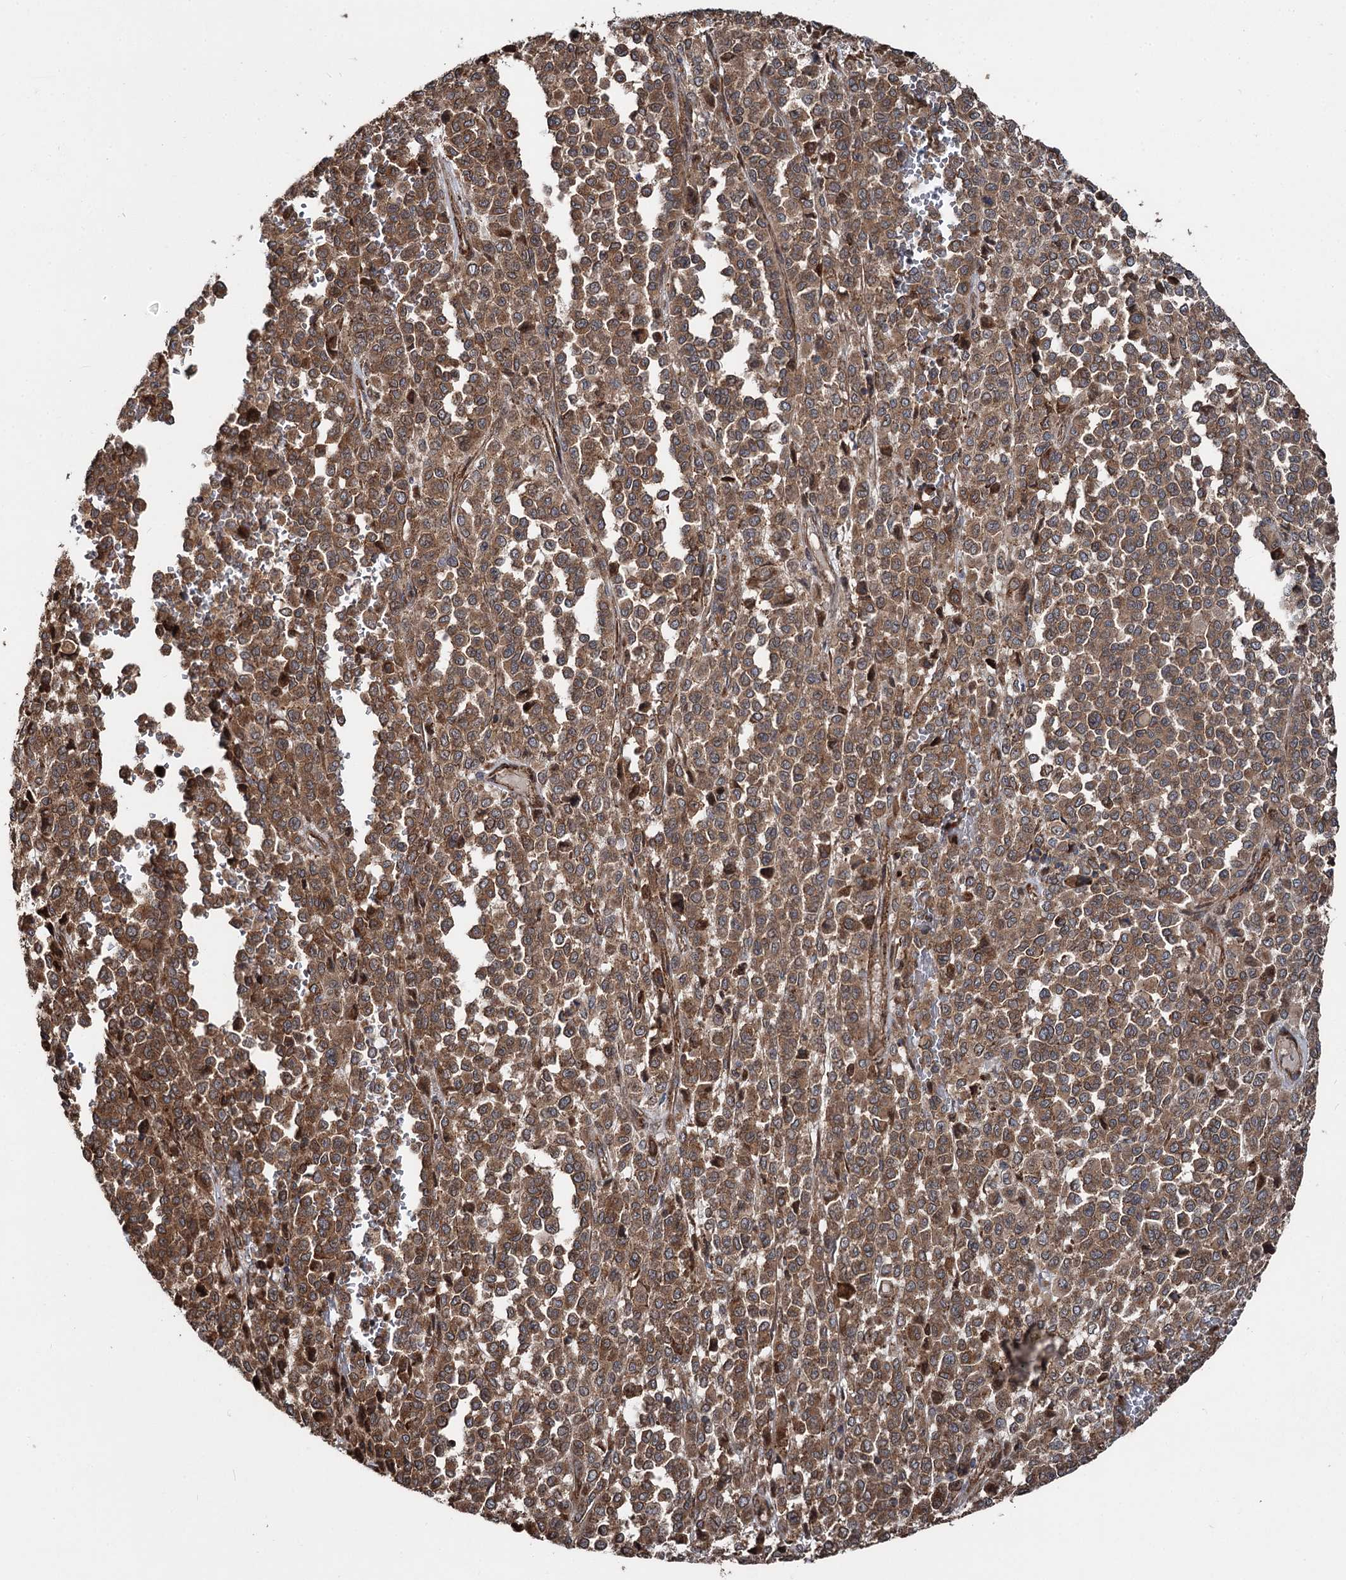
{"staining": {"intensity": "moderate", "quantity": ">75%", "location": "cytoplasmic/membranous"}, "tissue": "melanoma", "cell_type": "Tumor cells", "image_type": "cancer", "snomed": [{"axis": "morphology", "description": "Malignant melanoma, Metastatic site"}, {"axis": "topography", "description": "Pancreas"}], "caption": "Protein expression analysis of human melanoma reveals moderate cytoplasmic/membranous positivity in about >75% of tumor cells. The staining is performed using DAB brown chromogen to label protein expression. The nuclei are counter-stained blue using hematoxylin.", "gene": "ITFG2", "patient": {"sex": "female", "age": 30}}